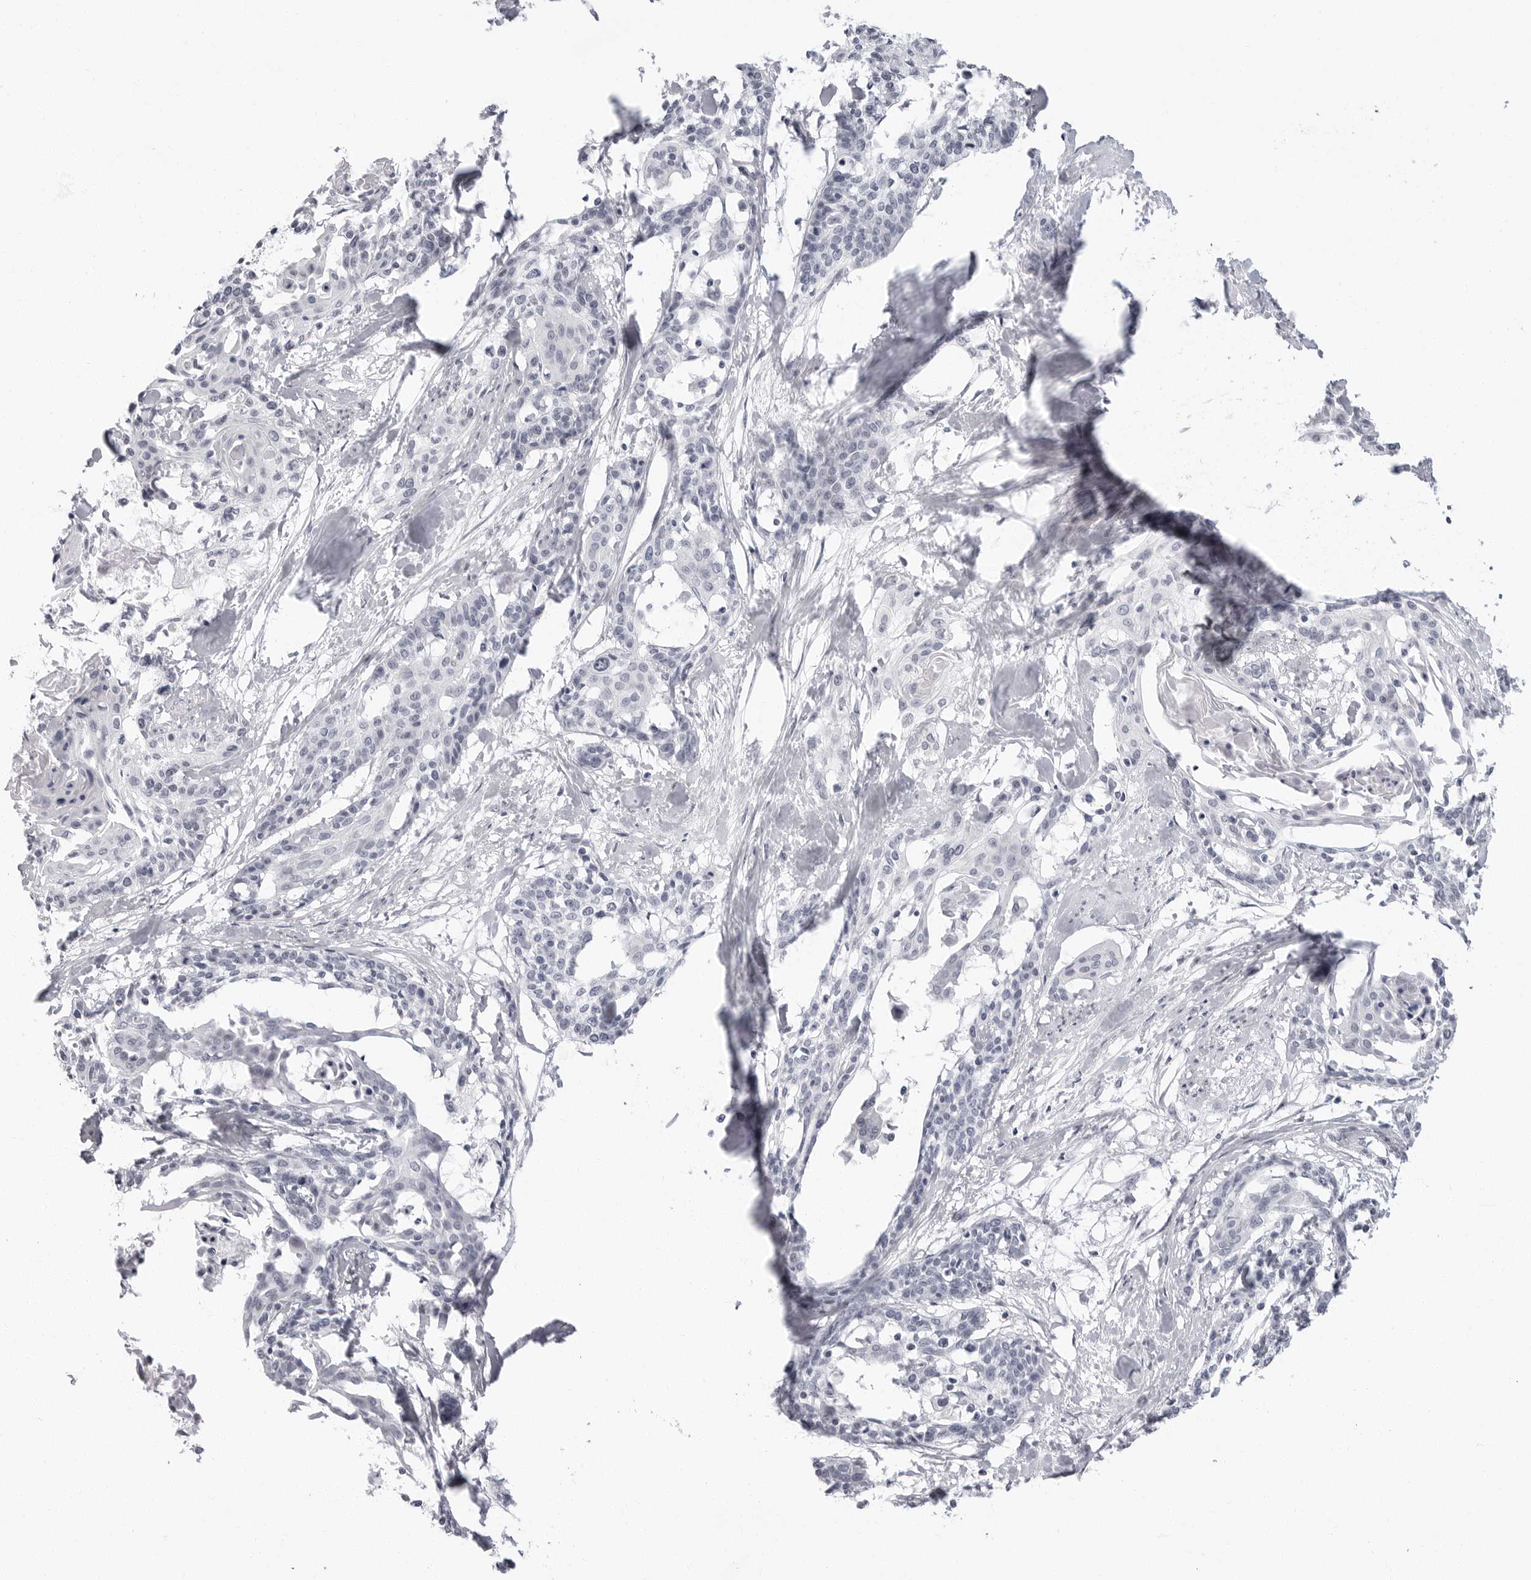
{"staining": {"intensity": "negative", "quantity": "none", "location": "none"}, "tissue": "cervical cancer", "cell_type": "Tumor cells", "image_type": "cancer", "snomed": [{"axis": "morphology", "description": "Squamous cell carcinoma, NOS"}, {"axis": "topography", "description": "Cervix"}], "caption": "This is an IHC micrograph of squamous cell carcinoma (cervical). There is no expression in tumor cells.", "gene": "VEZF1", "patient": {"sex": "female", "age": 57}}